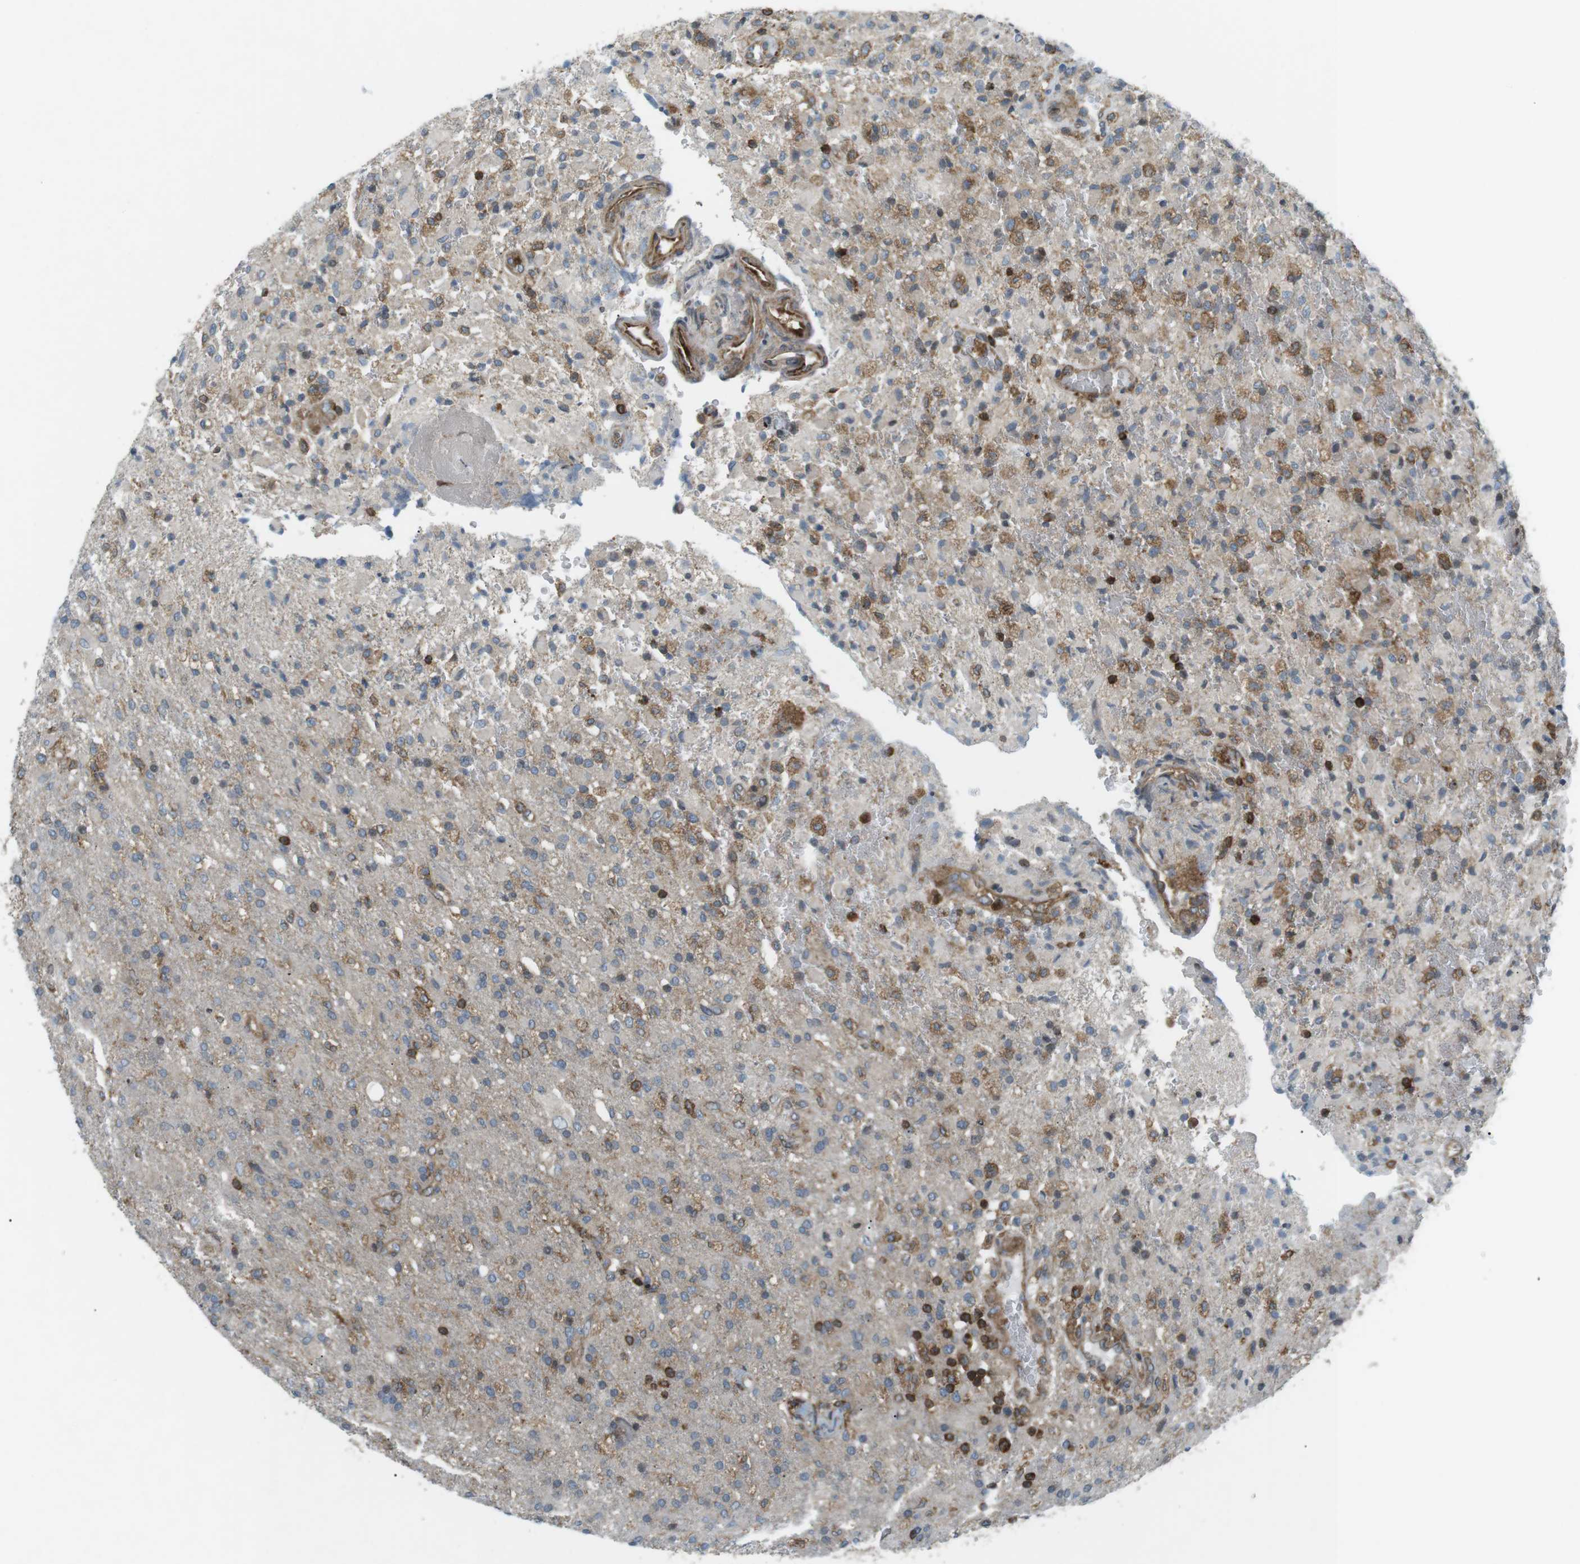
{"staining": {"intensity": "moderate", "quantity": "25%-75%", "location": "cytoplasmic/membranous"}, "tissue": "glioma", "cell_type": "Tumor cells", "image_type": "cancer", "snomed": [{"axis": "morphology", "description": "Glioma, malignant, High grade"}, {"axis": "topography", "description": "Brain"}], "caption": "A histopathology image showing moderate cytoplasmic/membranous staining in approximately 25%-75% of tumor cells in glioma, as visualized by brown immunohistochemical staining.", "gene": "FLII", "patient": {"sex": "male", "age": 71}}